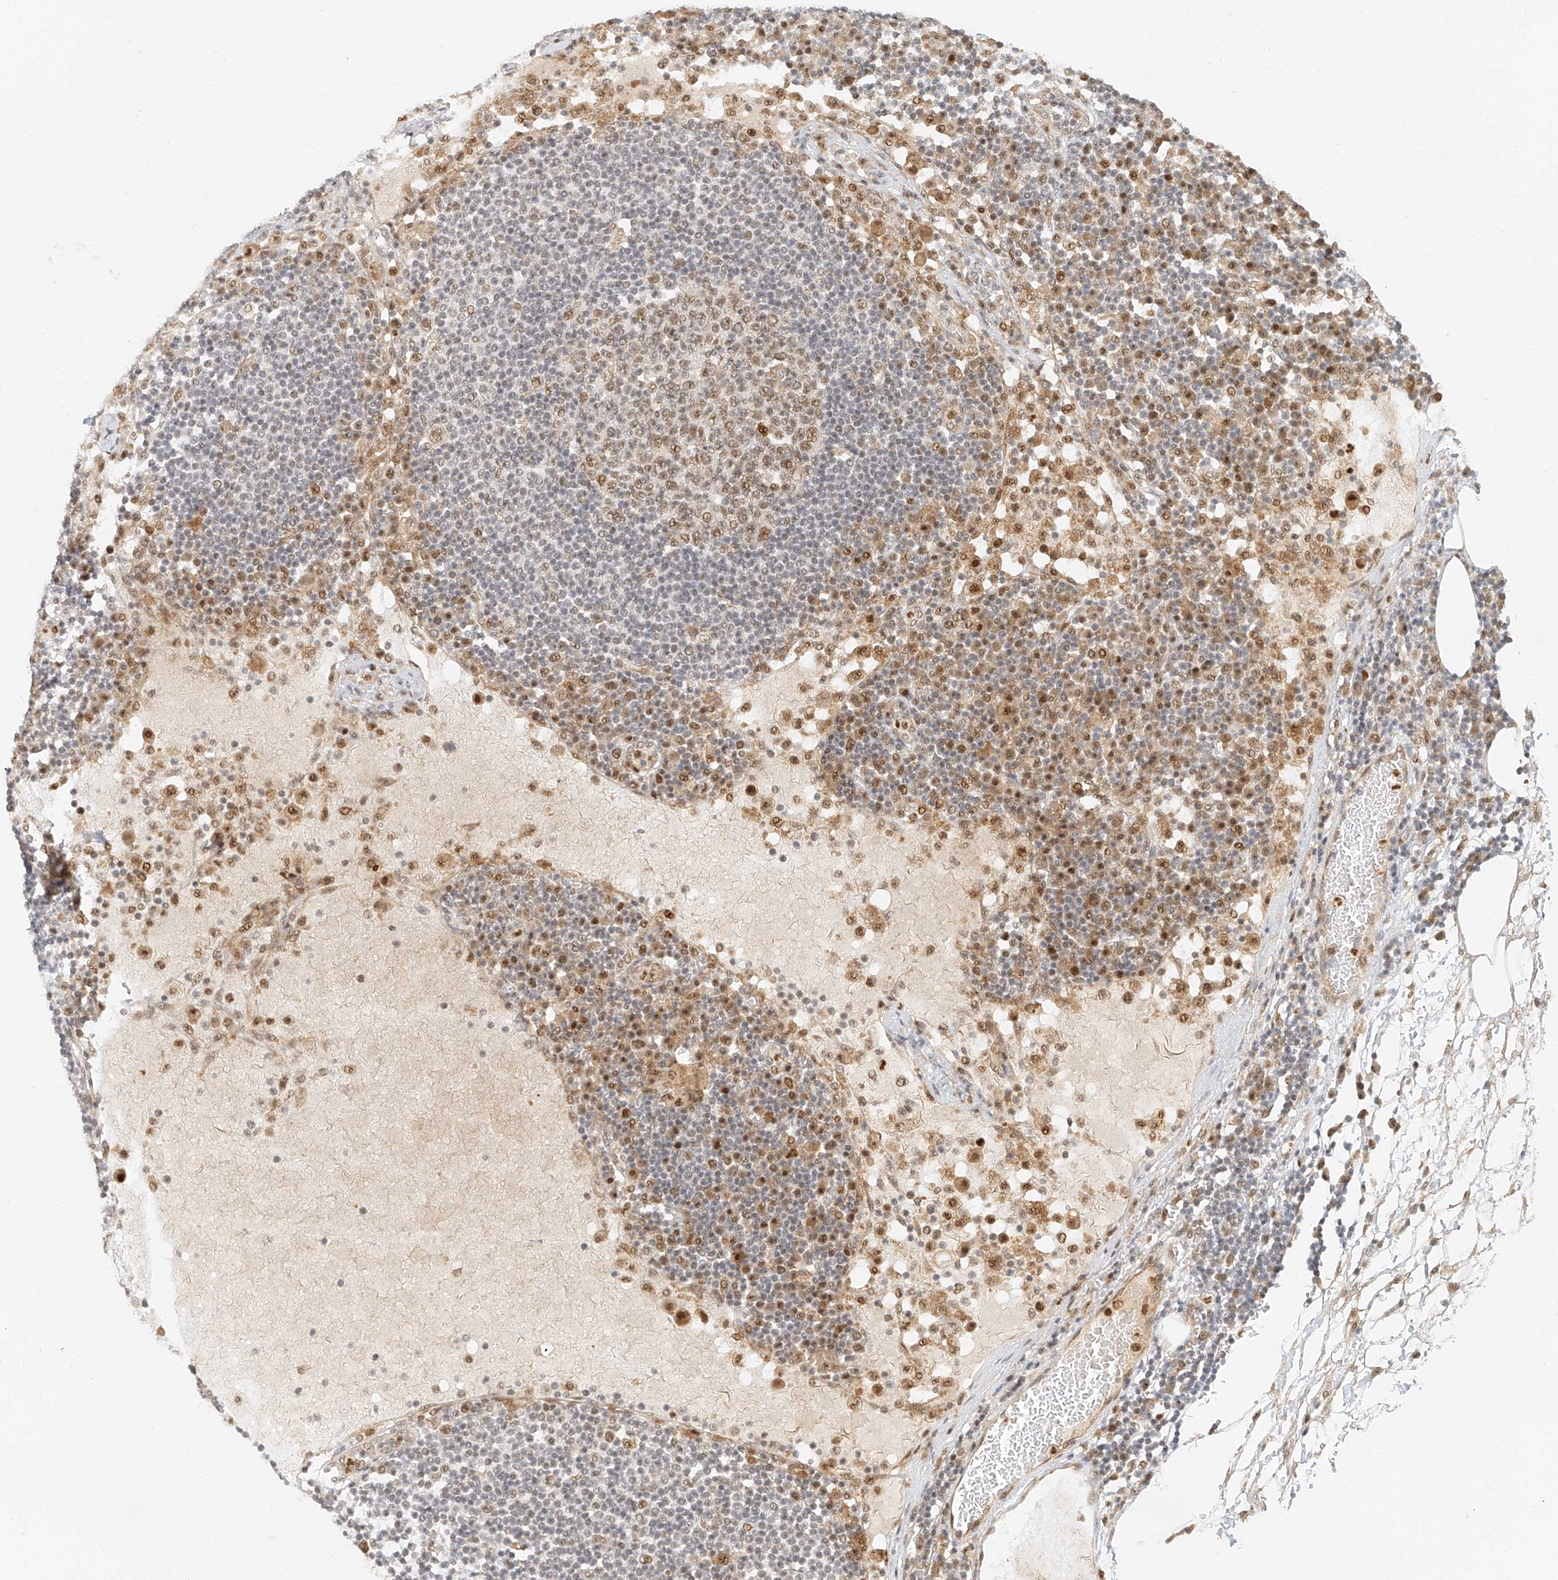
{"staining": {"intensity": "moderate", "quantity": ">75%", "location": "nuclear"}, "tissue": "lymph node", "cell_type": "Germinal center cells", "image_type": "normal", "snomed": [{"axis": "morphology", "description": "Normal tissue, NOS"}, {"axis": "topography", "description": "Lymph node"}], "caption": "Protein expression analysis of unremarkable human lymph node reveals moderate nuclear positivity in about >75% of germinal center cells.", "gene": "CXorf58", "patient": {"sex": "female", "age": 53}}